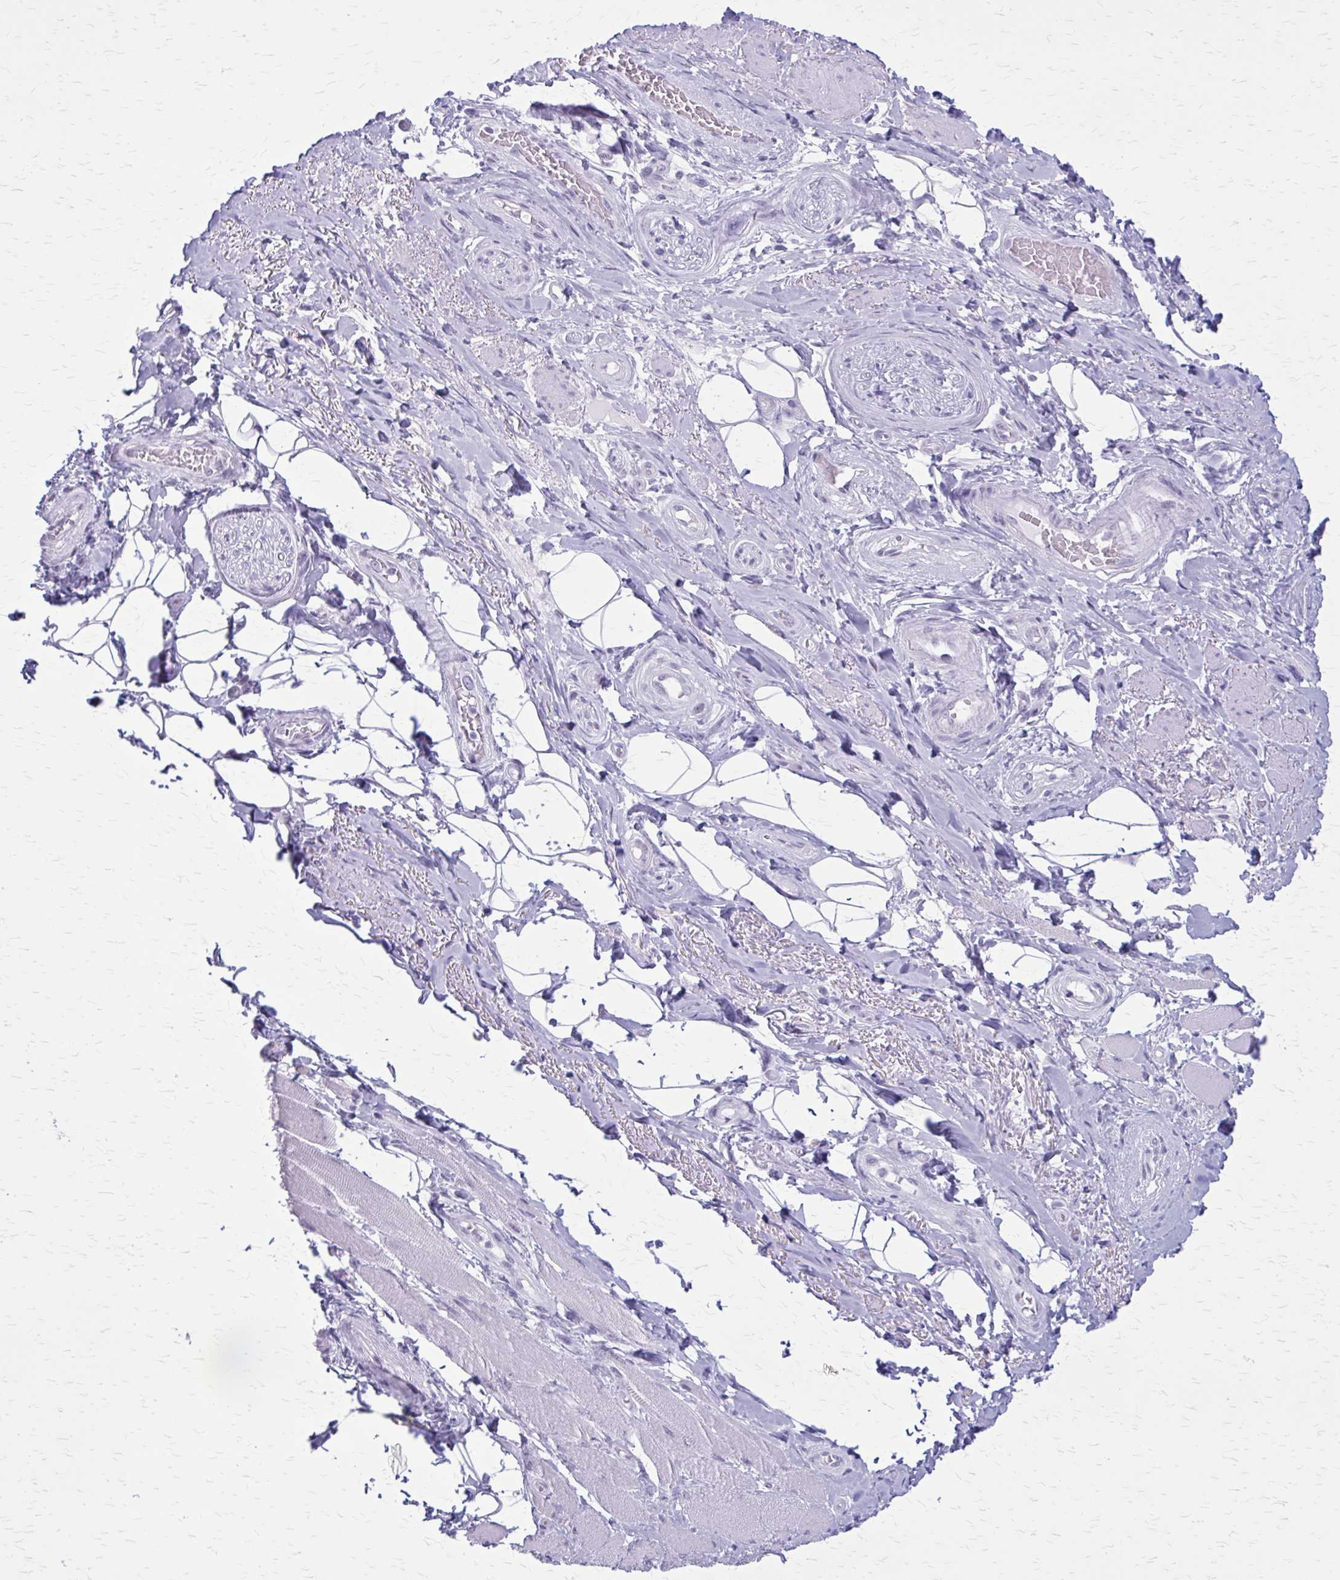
{"staining": {"intensity": "negative", "quantity": "none", "location": "none"}, "tissue": "adipose tissue", "cell_type": "Adipocytes", "image_type": "normal", "snomed": [{"axis": "morphology", "description": "Normal tissue, NOS"}, {"axis": "topography", "description": "Anal"}, {"axis": "topography", "description": "Peripheral nerve tissue"}], "caption": "High magnification brightfield microscopy of normal adipose tissue stained with DAB (3,3'-diaminobenzidine) (brown) and counterstained with hematoxylin (blue): adipocytes show no significant positivity. Nuclei are stained in blue.", "gene": "GAD1", "patient": {"sex": "male", "age": 53}}